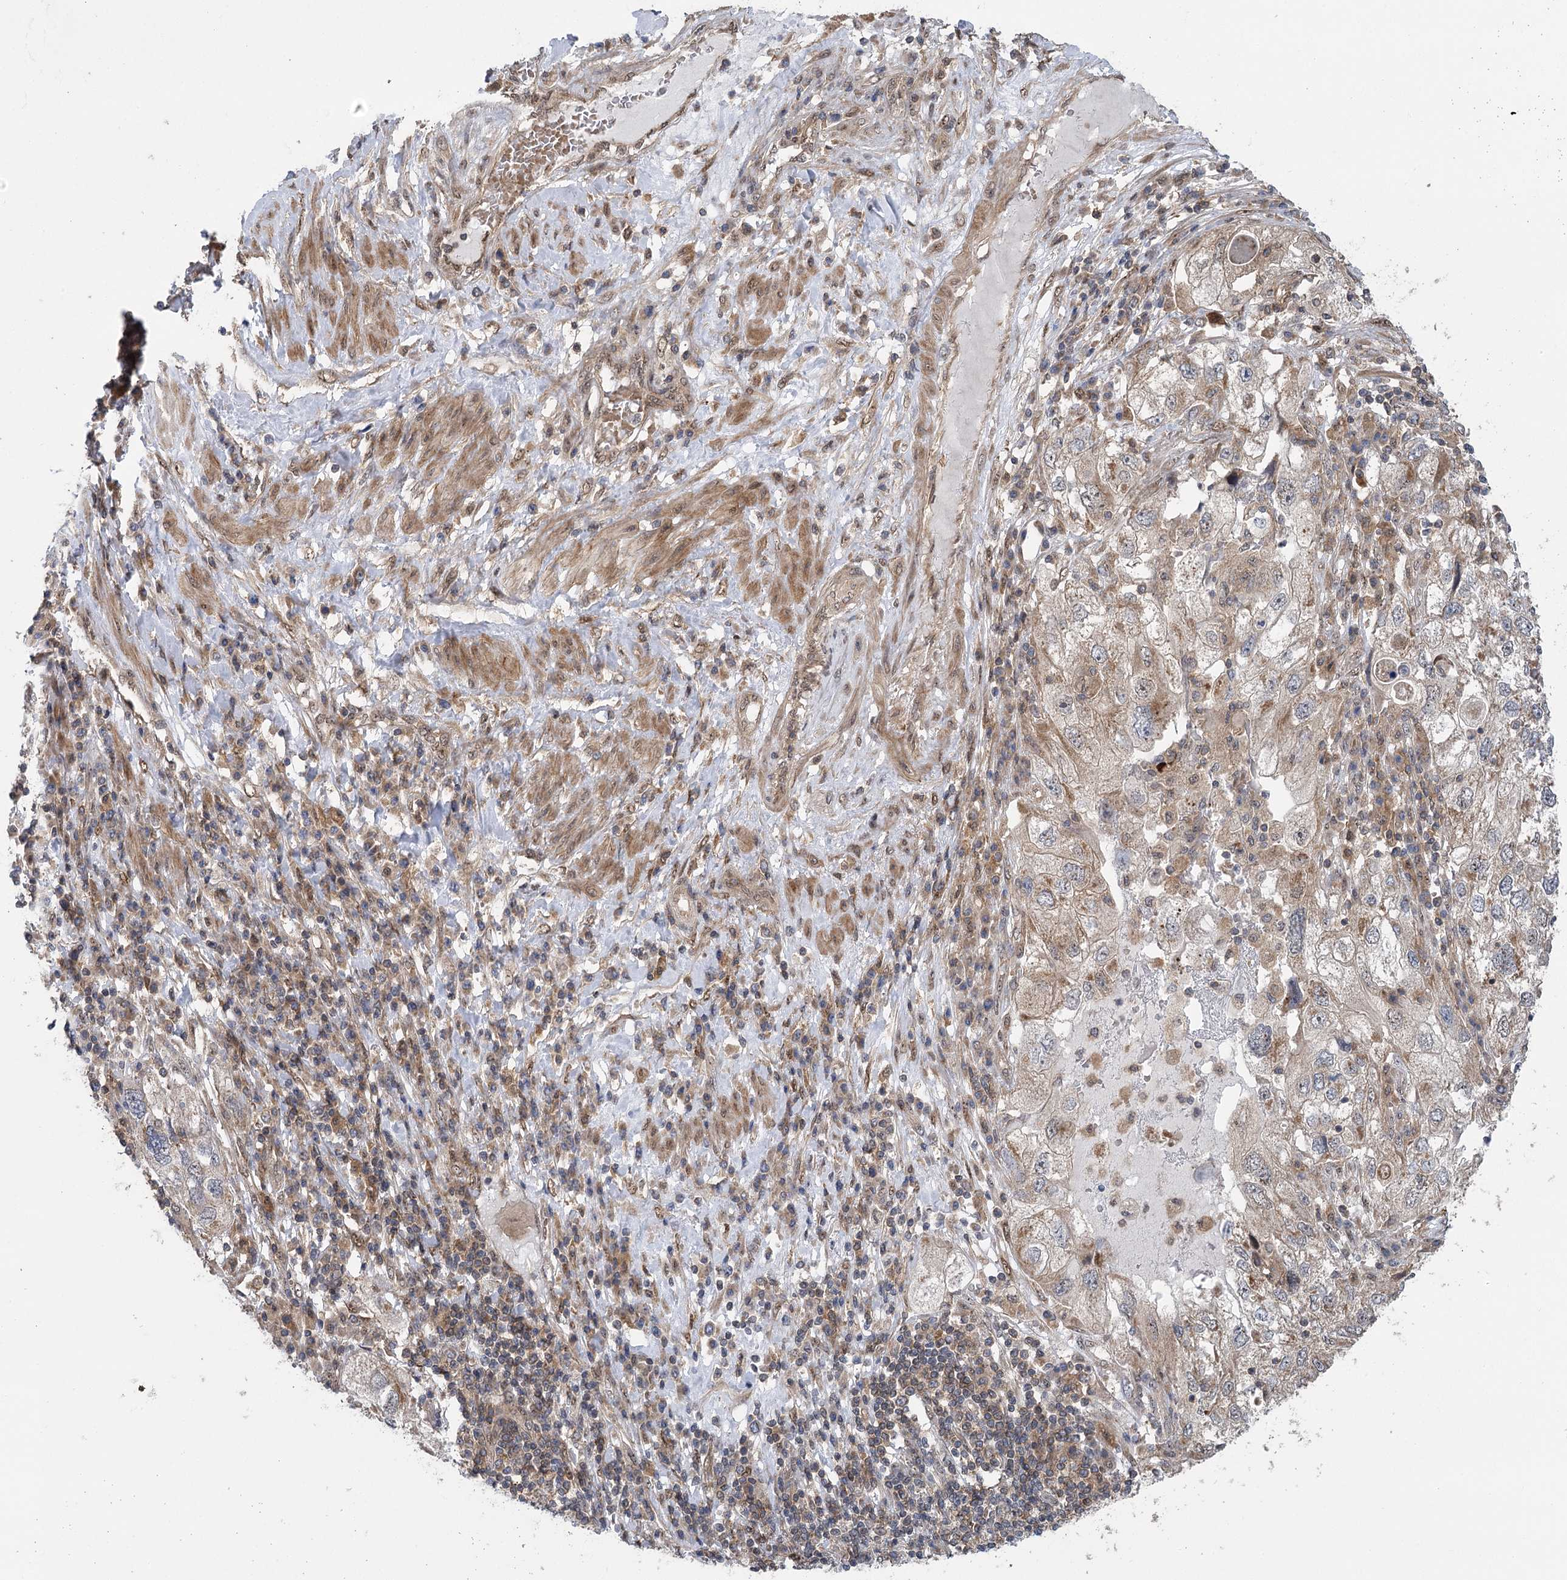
{"staining": {"intensity": "moderate", "quantity": "<25%", "location": "cytoplasmic/membranous"}, "tissue": "endometrial cancer", "cell_type": "Tumor cells", "image_type": "cancer", "snomed": [{"axis": "morphology", "description": "Adenocarcinoma, NOS"}, {"axis": "topography", "description": "Endometrium"}], "caption": "This is an image of immunohistochemistry staining of endometrial adenocarcinoma, which shows moderate staining in the cytoplasmic/membranous of tumor cells.", "gene": "C12orf4", "patient": {"sex": "female", "age": 49}}